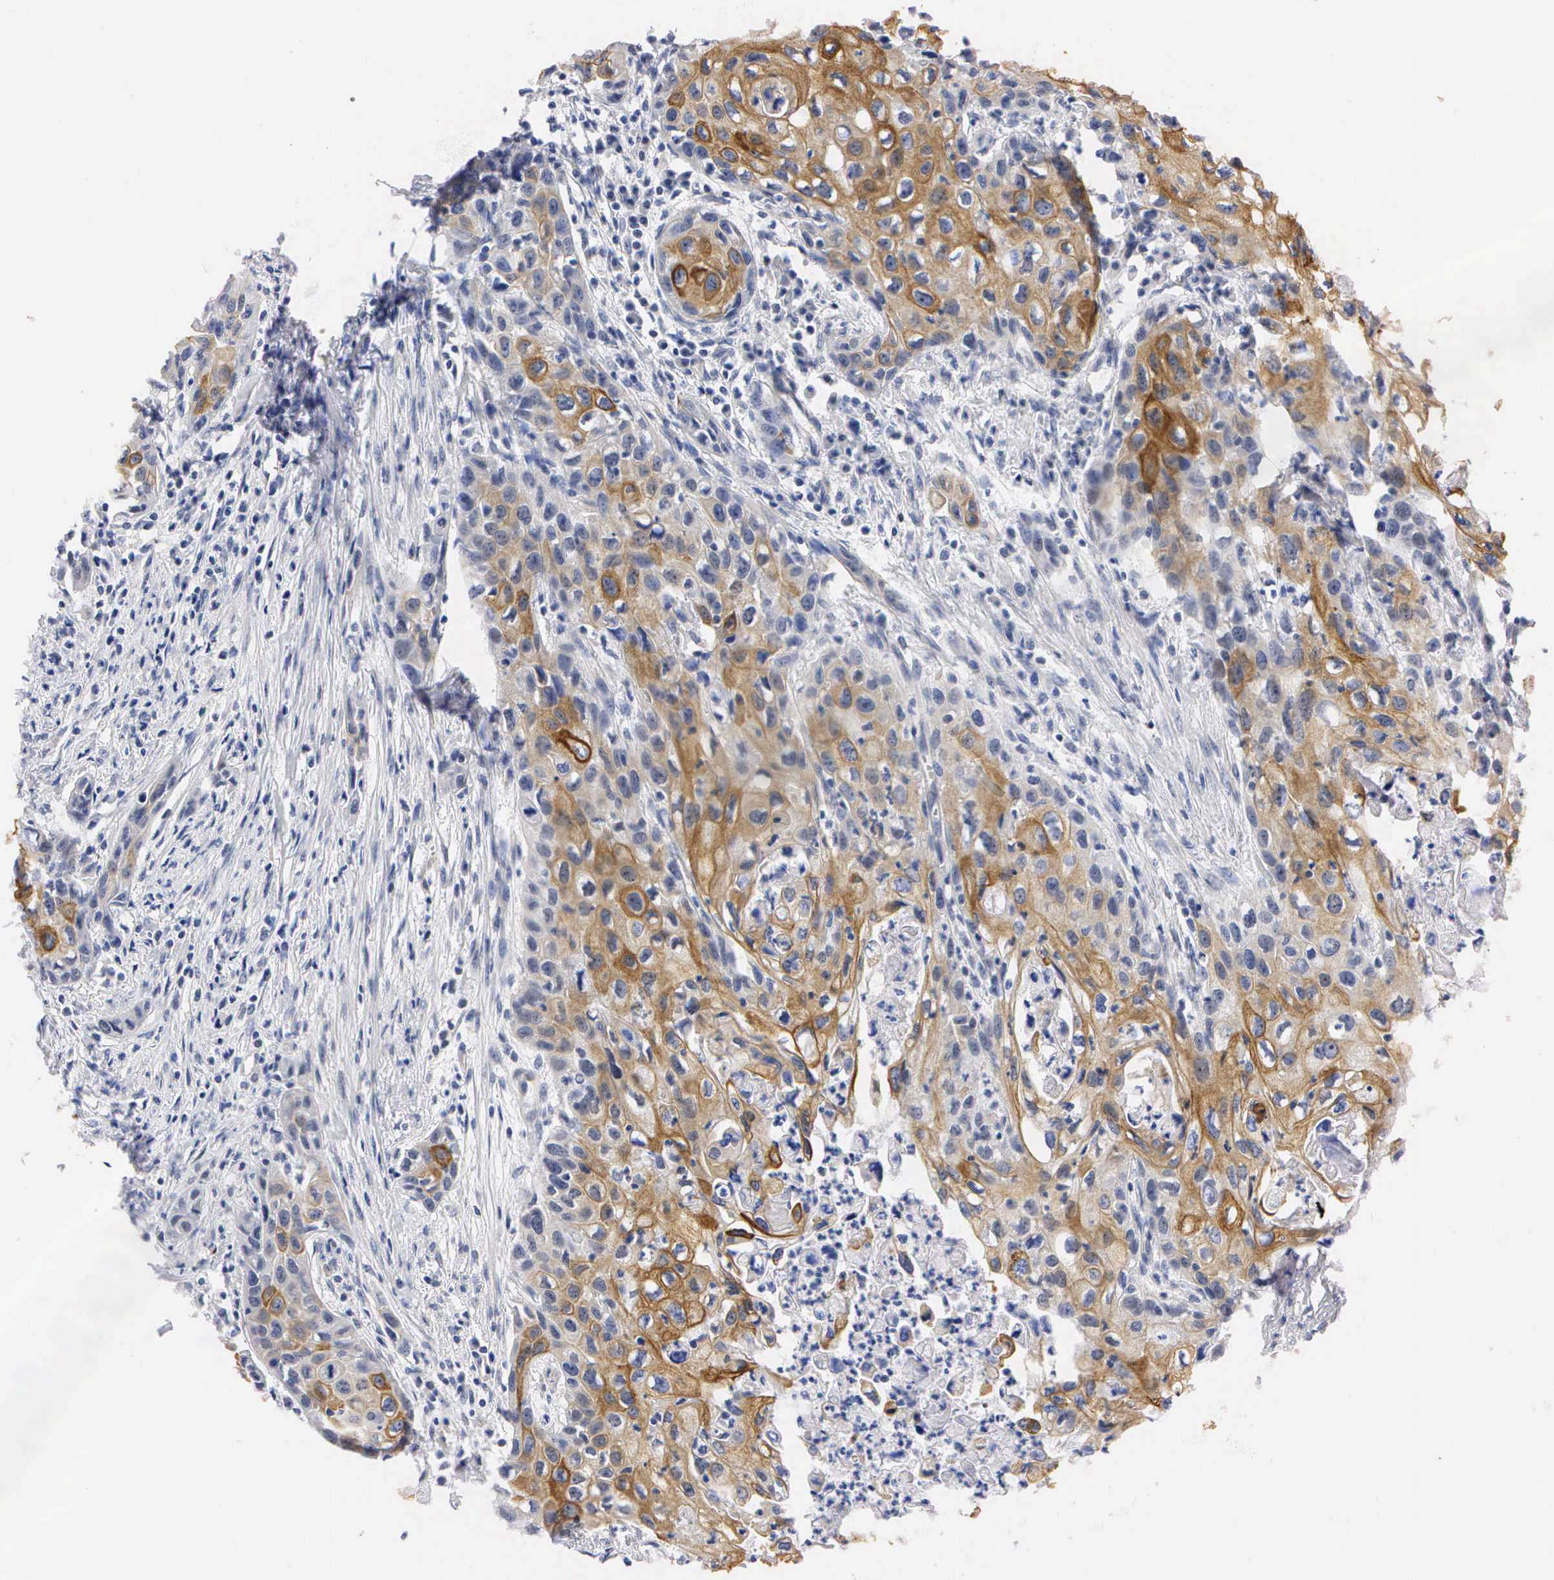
{"staining": {"intensity": "moderate", "quantity": ">75%", "location": "cytoplasmic/membranous"}, "tissue": "urothelial cancer", "cell_type": "Tumor cells", "image_type": "cancer", "snomed": [{"axis": "morphology", "description": "Urothelial carcinoma, High grade"}, {"axis": "topography", "description": "Urinary bladder"}], "caption": "Moderate cytoplasmic/membranous positivity is seen in approximately >75% of tumor cells in urothelial cancer. The staining was performed using DAB (3,3'-diaminobenzidine) to visualize the protein expression in brown, while the nuclei were stained in blue with hematoxylin (Magnification: 20x).", "gene": "PGR", "patient": {"sex": "male", "age": 54}}